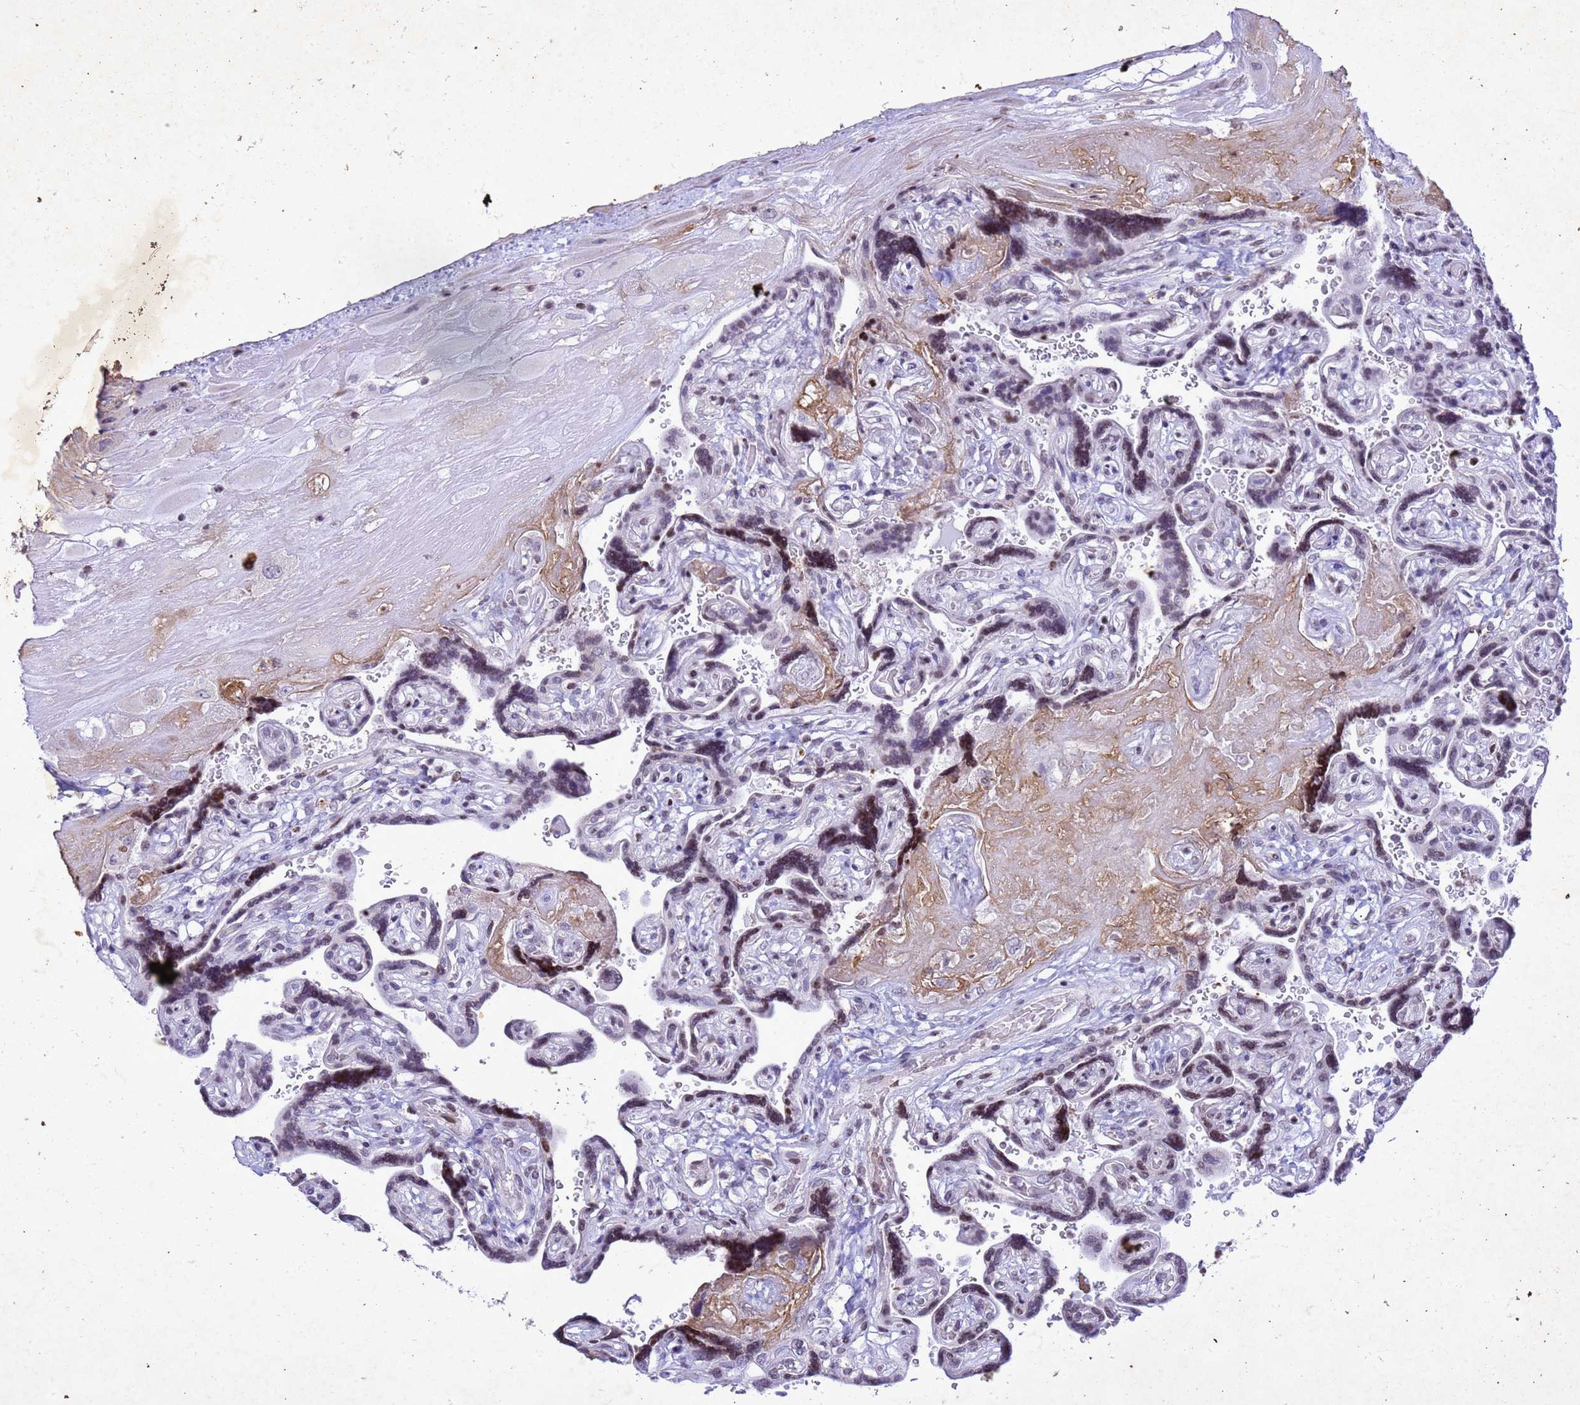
{"staining": {"intensity": "moderate", "quantity": "<25%", "location": "nuclear"}, "tissue": "placenta", "cell_type": "Decidual cells", "image_type": "normal", "snomed": [{"axis": "morphology", "description": "Normal tissue, NOS"}, {"axis": "topography", "description": "Placenta"}], "caption": "Immunohistochemistry (IHC) micrograph of unremarkable placenta: human placenta stained using immunohistochemistry (IHC) reveals low levels of moderate protein expression localized specifically in the nuclear of decidual cells, appearing as a nuclear brown color.", "gene": "COPS9", "patient": {"sex": "female", "age": 32}}